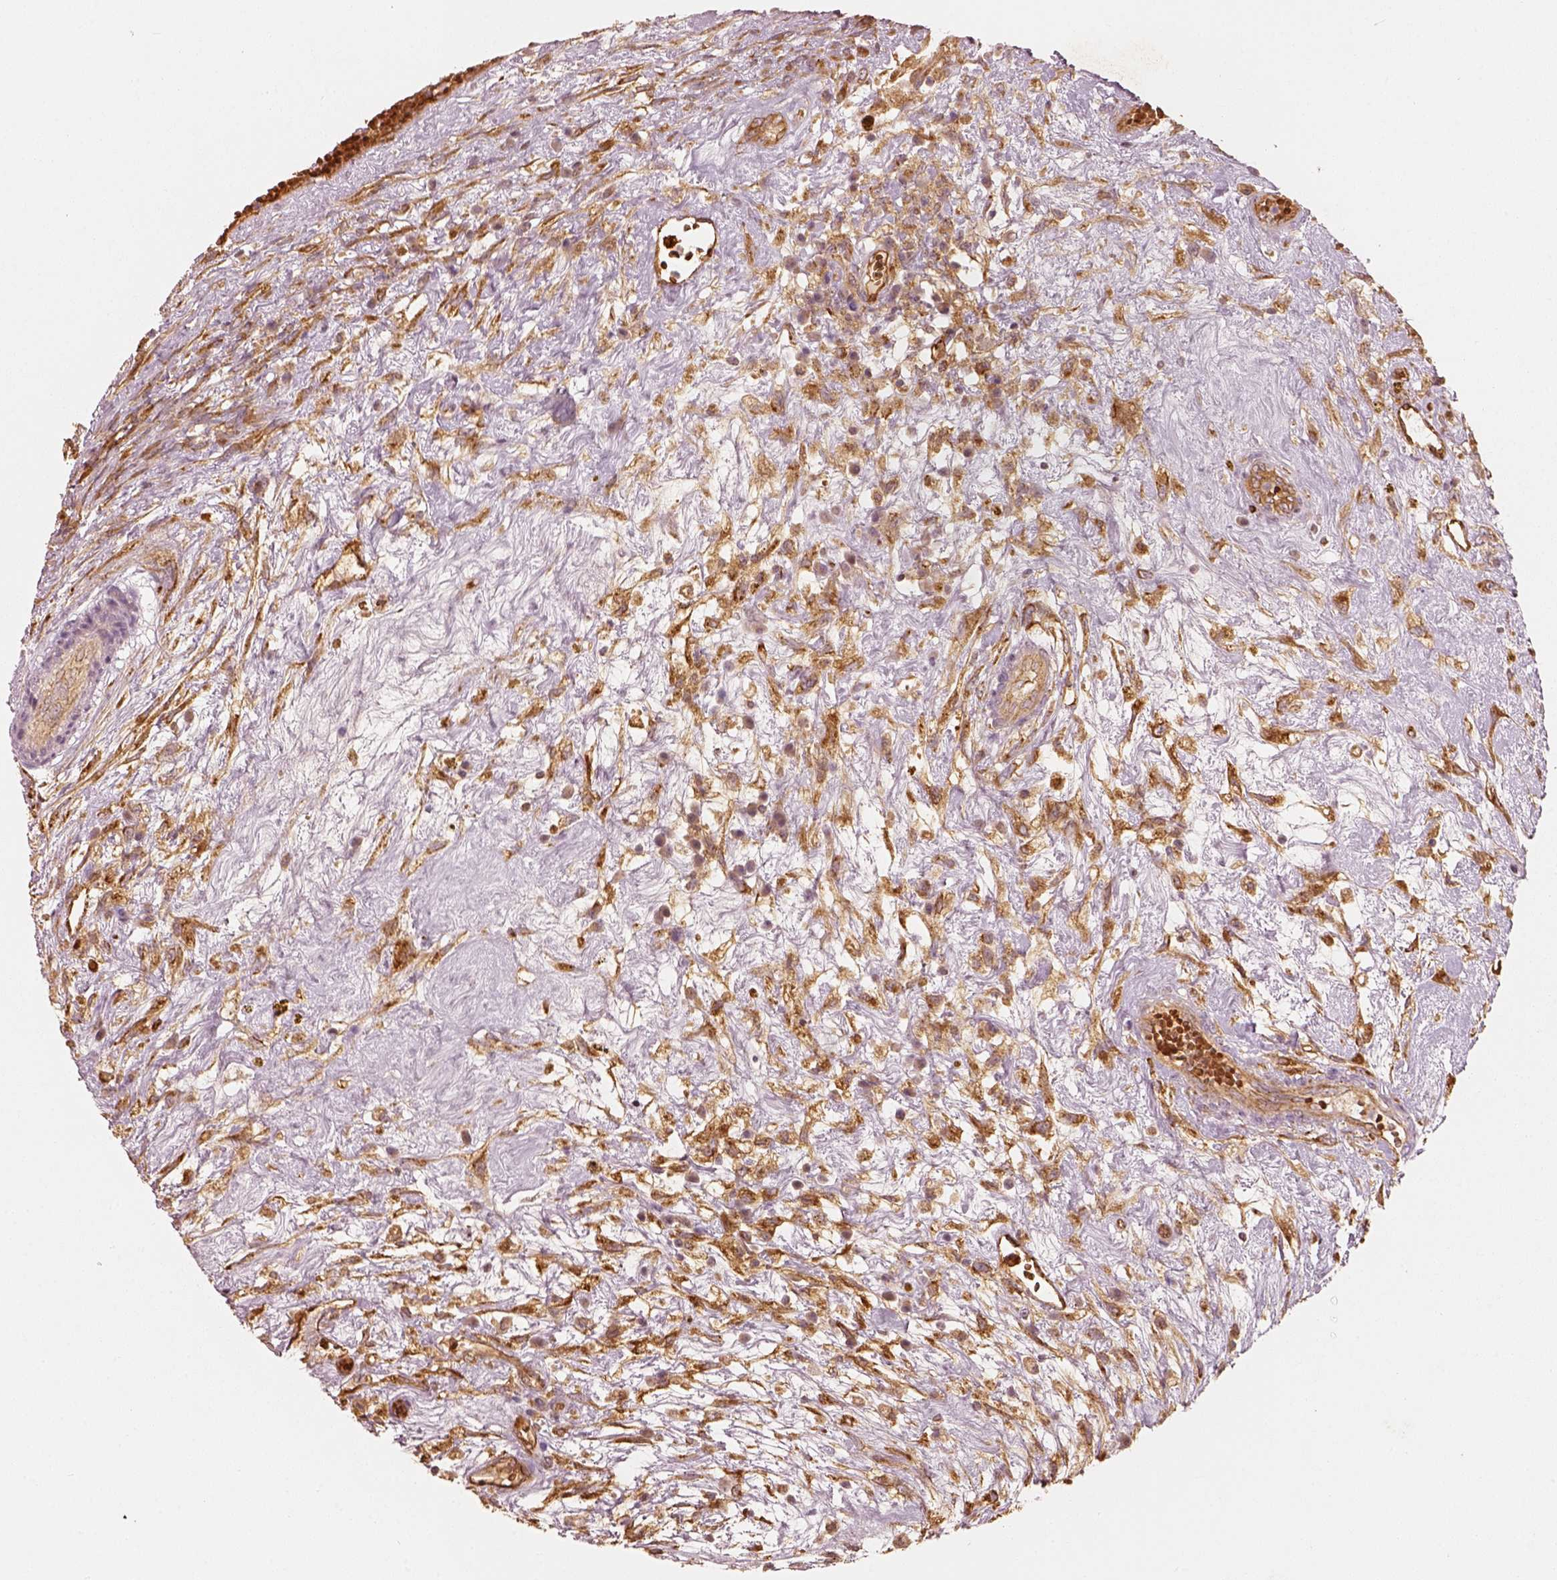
{"staining": {"intensity": "strong", "quantity": ">75%", "location": "cytoplasmic/membranous"}, "tissue": "testis cancer", "cell_type": "Tumor cells", "image_type": "cancer", "snomed": [{"axis": "morphology", "description": "Normal tissue, NOS"}, {"axis": "morphology", "description": "Carcinoma, Embryonal, NOS"}, {"axis": "topography", "description": "Testis"}], "caption": "Immunohistochemistry image of neoplastic tissue: human embryonal carcinoma (testis) stained using immunohistochemistry reveals high levels of strong protein expression localized specifically in the cytoplasmic/membranous of tumor cells, appearing as a cytoplasmic/membranous brown color.", "gene": "FSCN1", "patient": {"sex": "male", "age": 32}}